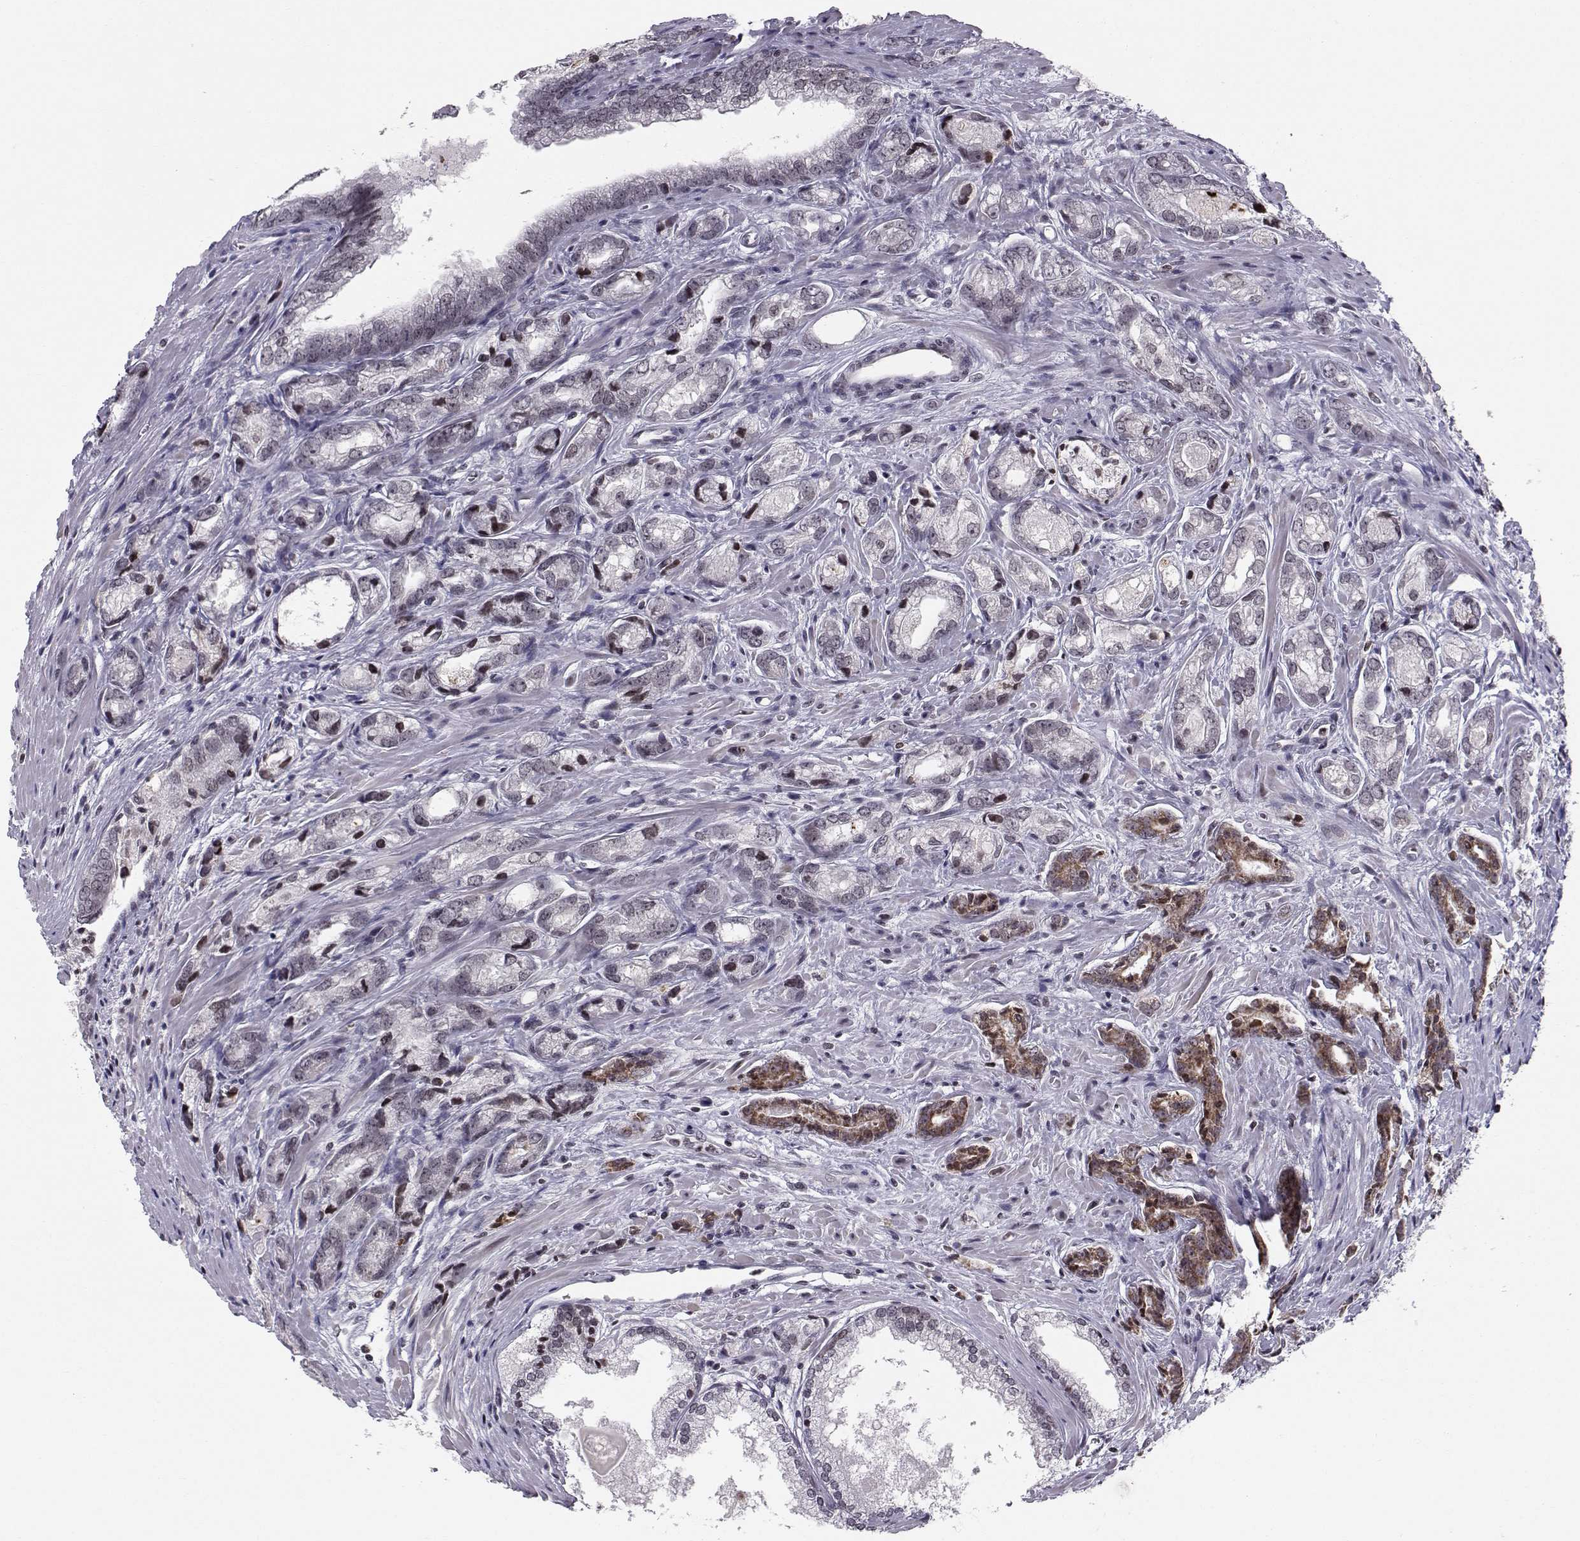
{"staining": {"intensity": "moderate", "quantity": "<25%", "location": "cytoplasmic/membranous"}, "tissue": "prostate cancer", "cell_type": "Tumor cells", "image_type": "cancer", "snomed": [{"axis": "morphology", "description": "Adenocarcinoma, NOS"}, {"axis": "morphology", "description": "Adenocarcinoma, High grade"}, {"axis": "topography", "description": "Prostate"}], "caption": "Immunohistochemical staining of adenocarcinoma (prostate) exhibits moderate cytoplasmic/membranous protein staining in approximately <25% of tumor cells. (IHC, brightfield microscopy, high magnification).", "gene": "MARCHF4", "patient": {"sex": "male", "age": 70}}